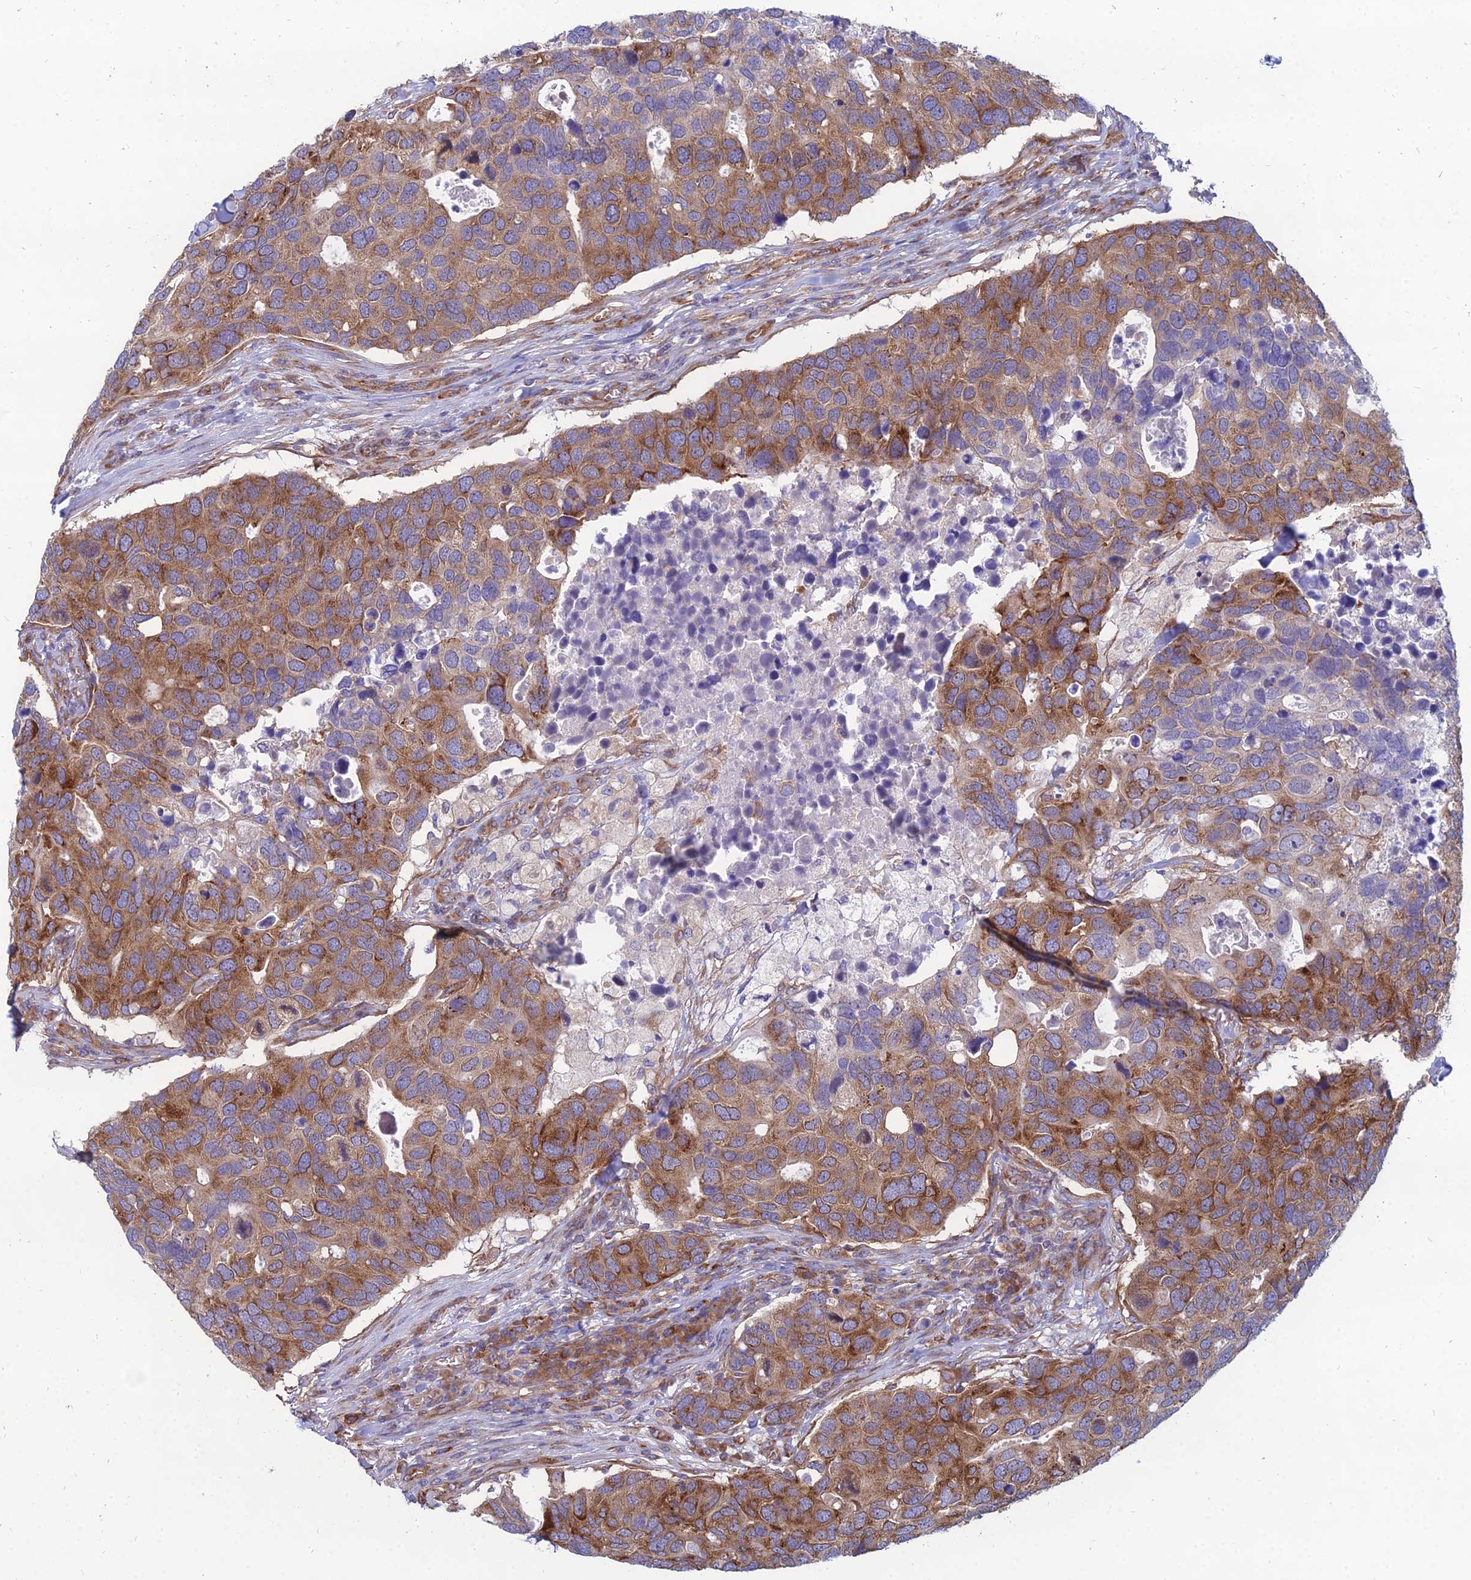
{"staining": {"intensity": "moderate", "quantity": ">75%", "location": "cytoplasmic/membranous"}, "tissue": "breast cancer", "cell_type": "Tumor cells", "image_type": "cancer", "snomed": [{"axis": "morphology", "description": "Duct carcinoma"}, {"axis": "topography", "description": "Breast"}], "caption": "This is an image of IHC staining of breast cancer, which shows moderate staining in the cytoplasmic/membranous of tumor cells.", "gene": "TXLNA", "patient": {"sex": "female", "age": 83}}